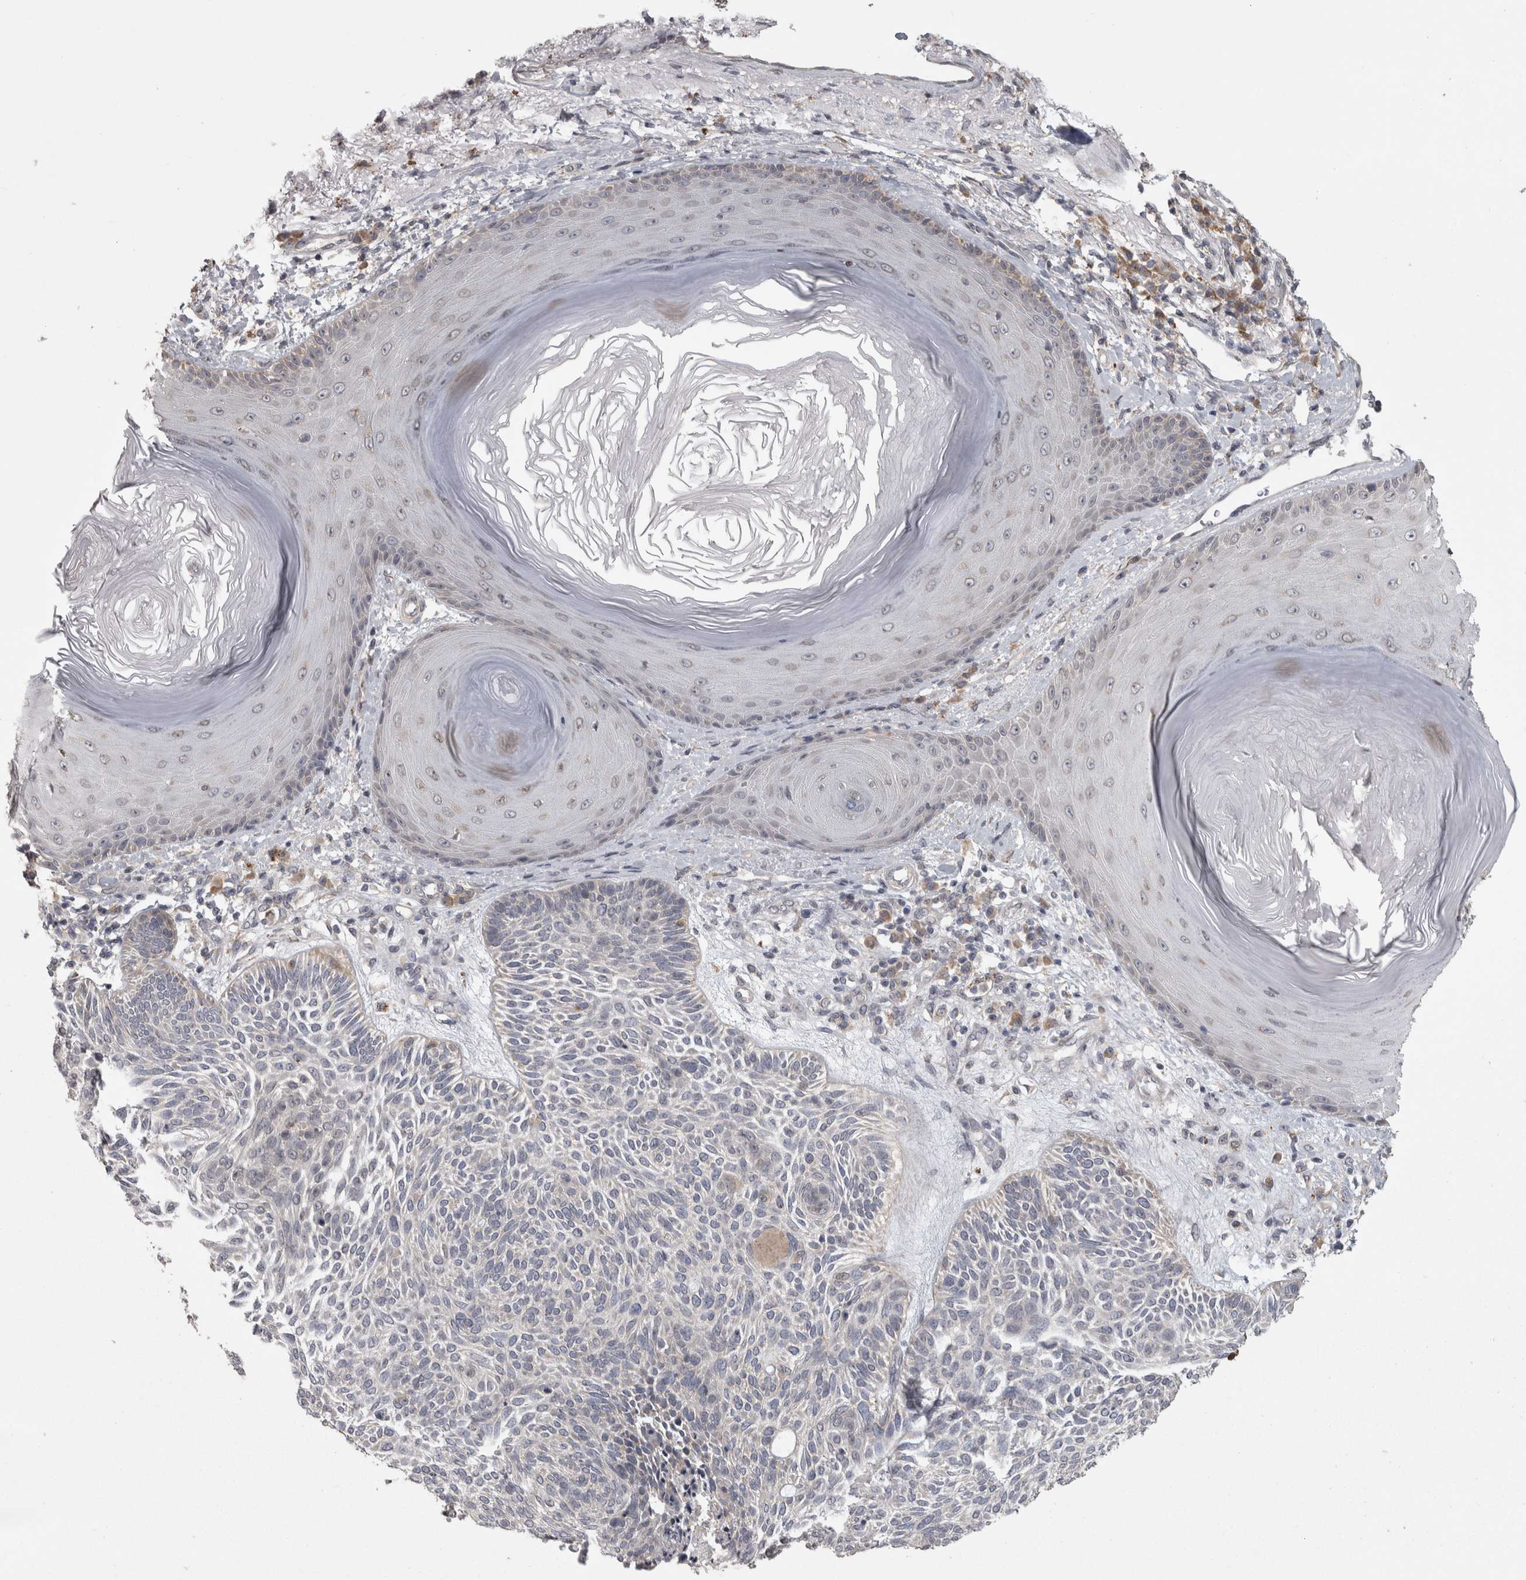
{"staining": {"intensity": "negative", "quantity": "none", "location": "none"}, "tissue": "skin cancer", "cell_type": "Tumor cells", "image_type": "cancer", "snomed": [{"axis": "morphology", "description": "Basal cell carcinoma"}, {"axis": "topography", "description": "Skin"}], "caption": "Skin cancer (basal cell carcinoma) was stained to show a protein in brown. There is no significant expression in tumor cells. Nuclei are stained in blue.", "gene": "RAB29", "patient": {"sex": "male", "age": 55}}